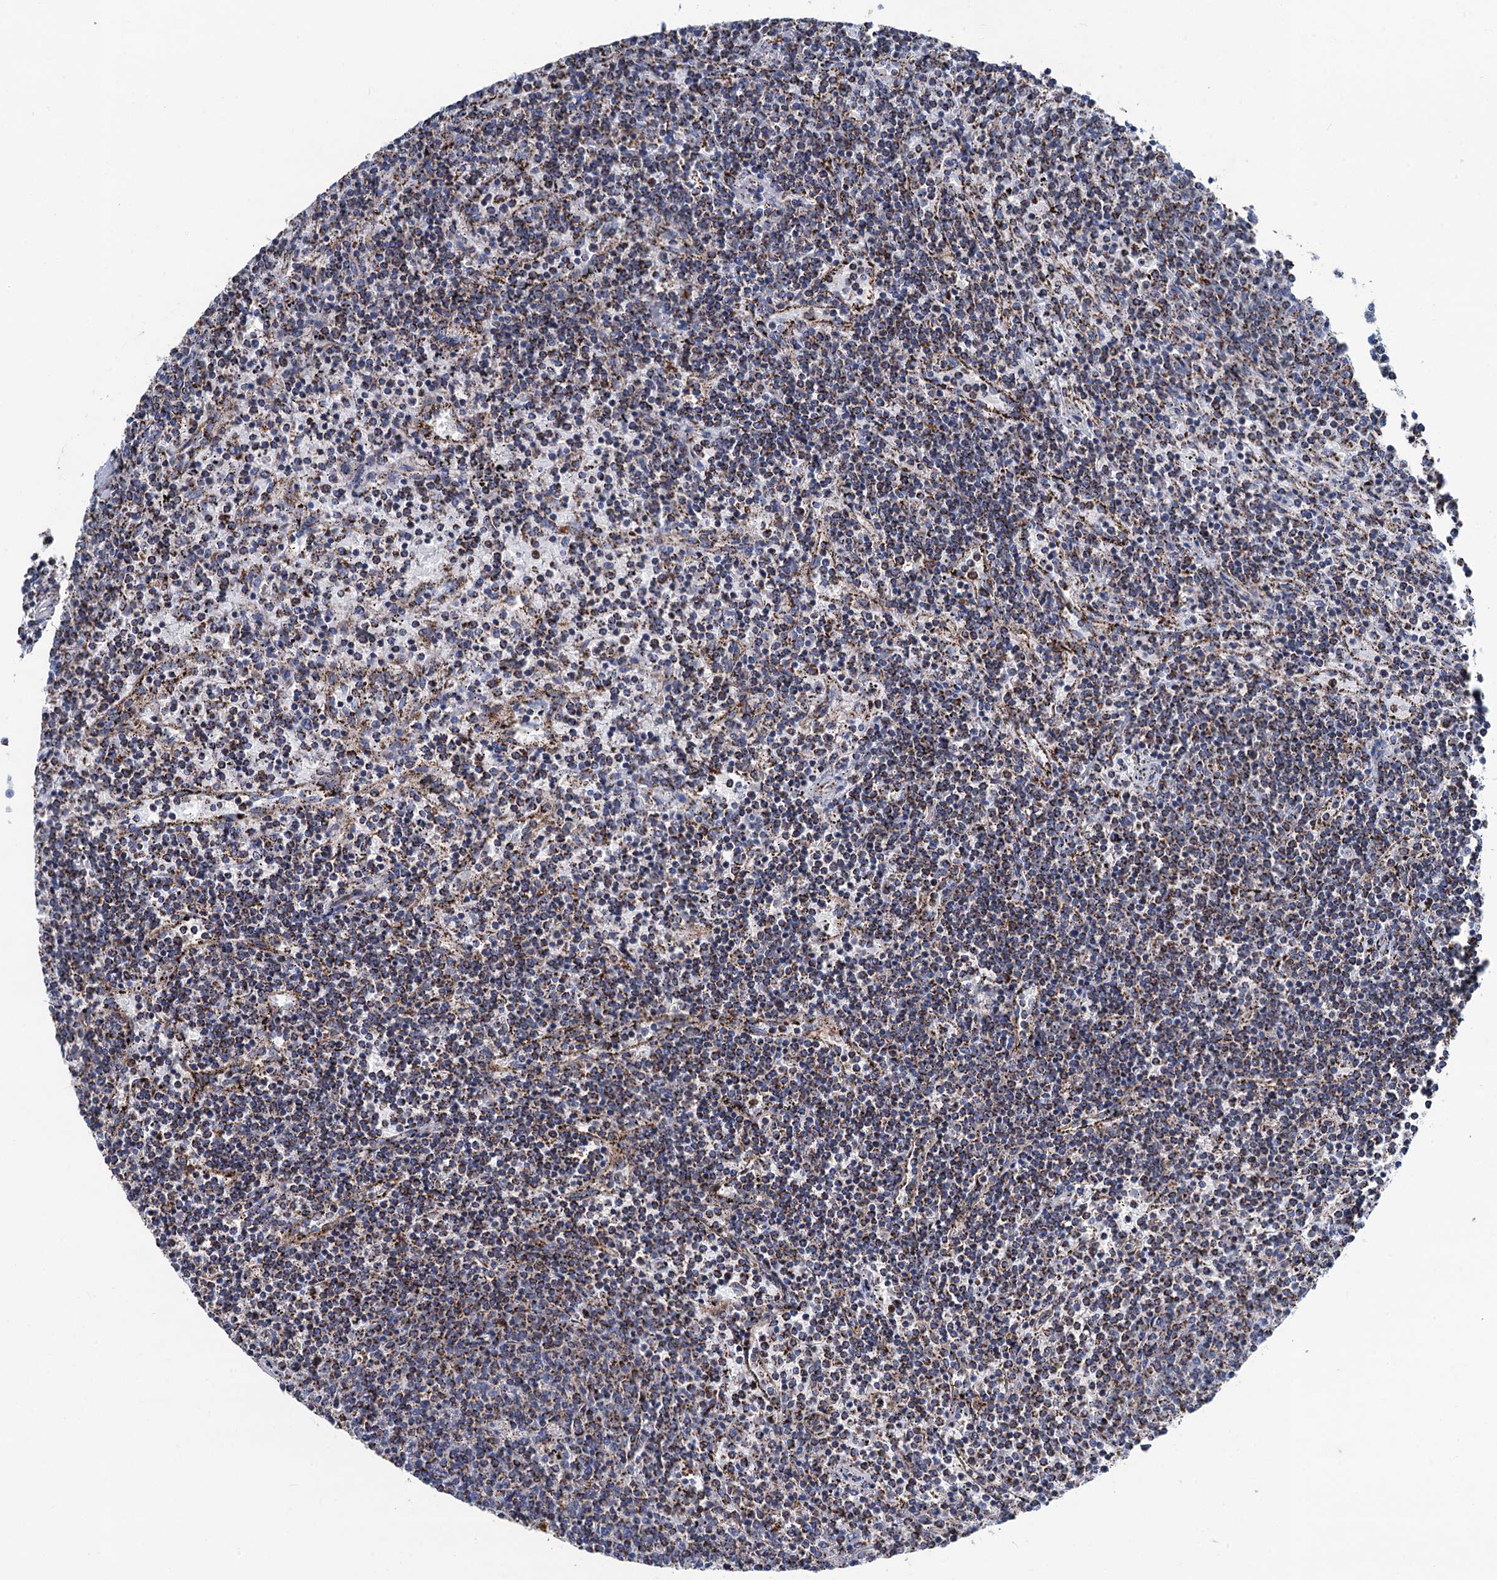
{"staining": {"intensity": "moderate", "quantity": ">75%", "location": "cytoplasmic/membranous"}, "tissue": "lymphoma", "cell_type": "Tumor cells", "image_type": "cancer", "snomed": [{"axis": "morphology", "description": "Malignant lymphoma, non-Hodgkin's type, Low grade"}, {"axis": "topography", "description": "Spleen"}], "caption": "Moderate cytoplasmic/membranous positivity is seen in about >75% of tumor cells in lymphoma. The staining was performed using DAB, with brown indicating positive protein expression. Nuclei are stained blue with hematoxylin.", "gene": "IVD", "patient": {"sex": "female", "age": 50}}